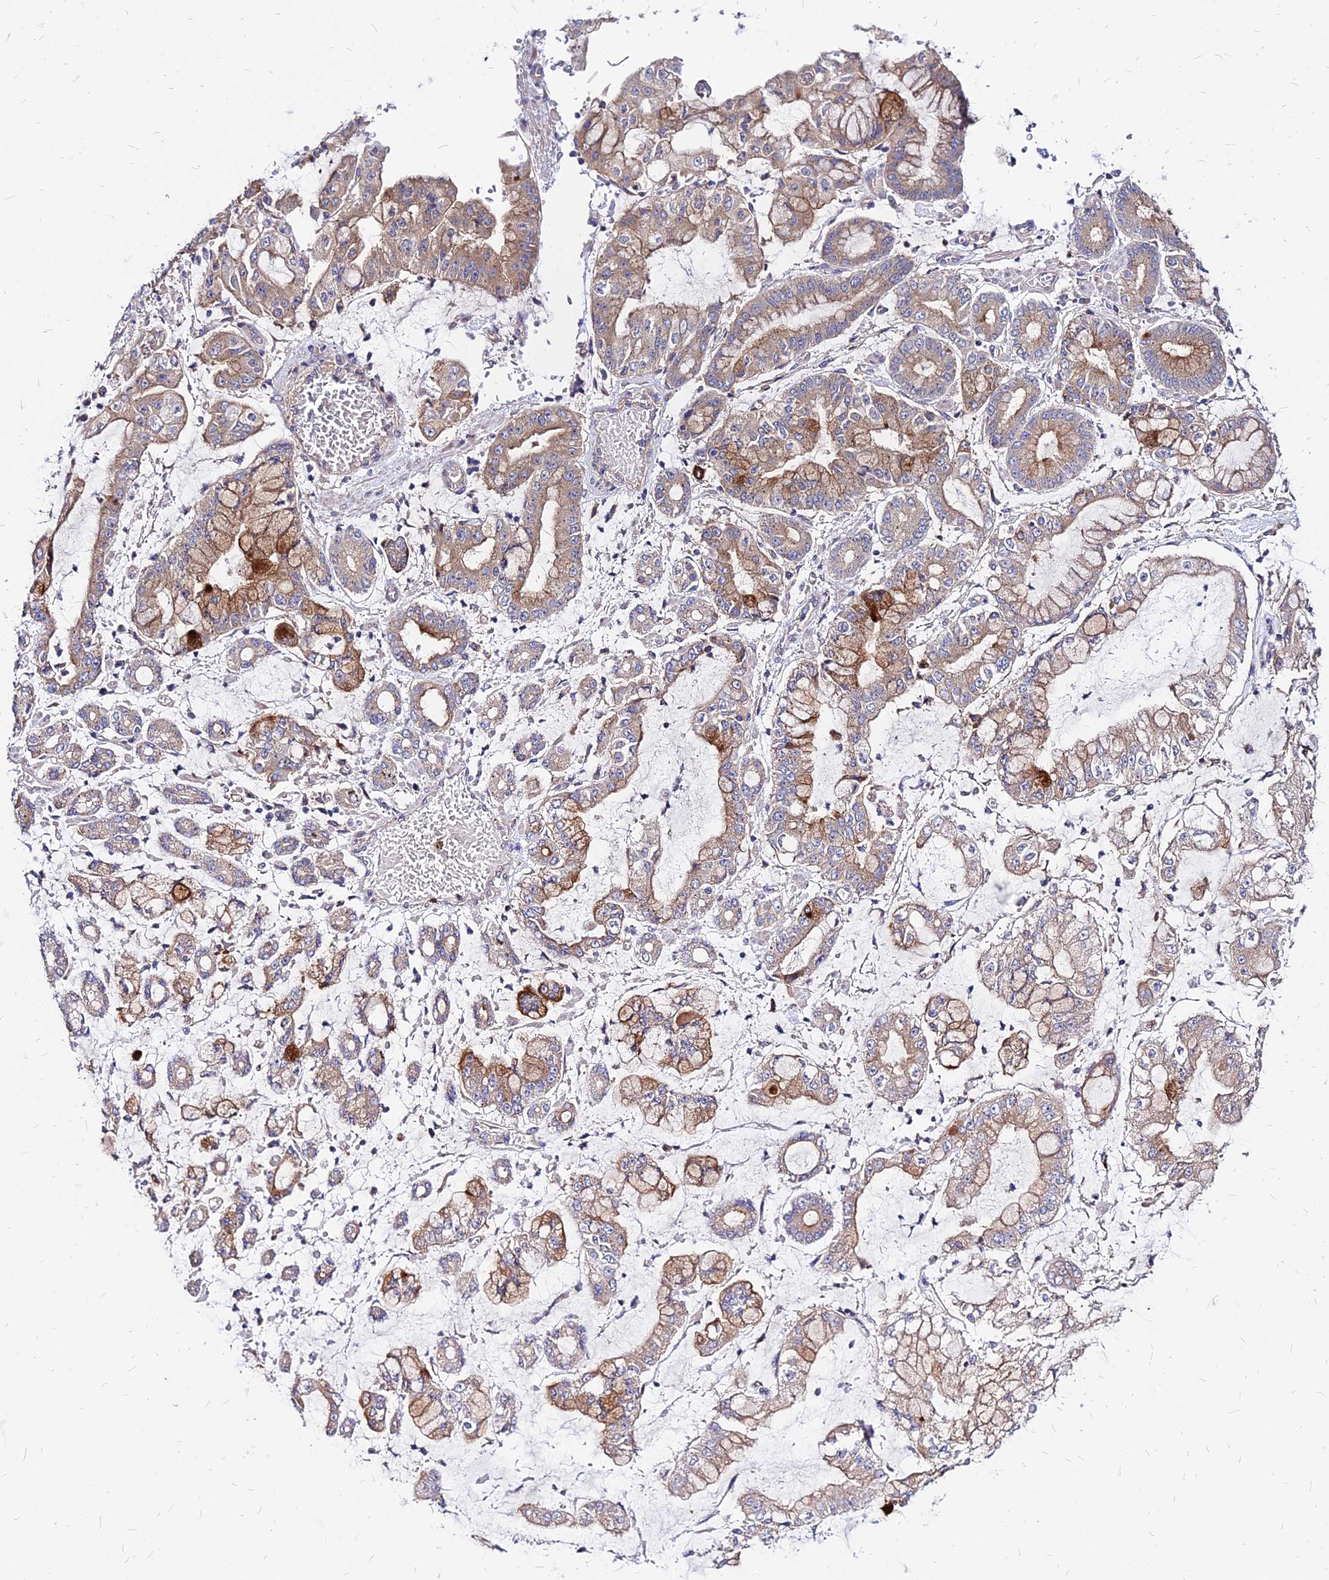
{"staining": {"intensity": "moderate", "quantity": ">75%", "location": "cytoplasmic/membranous"}, "tissue": "stomach cancer", "cell_type": "Tumor cells", "image_type": "cancer", "snomed": [{"axis": "morphology", "description": "Adenocarcinoma, NOS"}, {"axis": "topography", "description": "Stomach"}], "caption": "Immunohistochemistry (IHC) staining of adenocarcinoma (stomach), which displays medium levels of moderate cytoplasmic/membranous staining in approximately >75% of tumor cells indicating moderate cytoplasmic/membranous protein expression. The staining was performed using DAB (brown) for protein detection and nuclei were counterstained in hematoxylin (blue).", "gene": "COMMD10", "patient": {"sex": "male", "age": 76}}